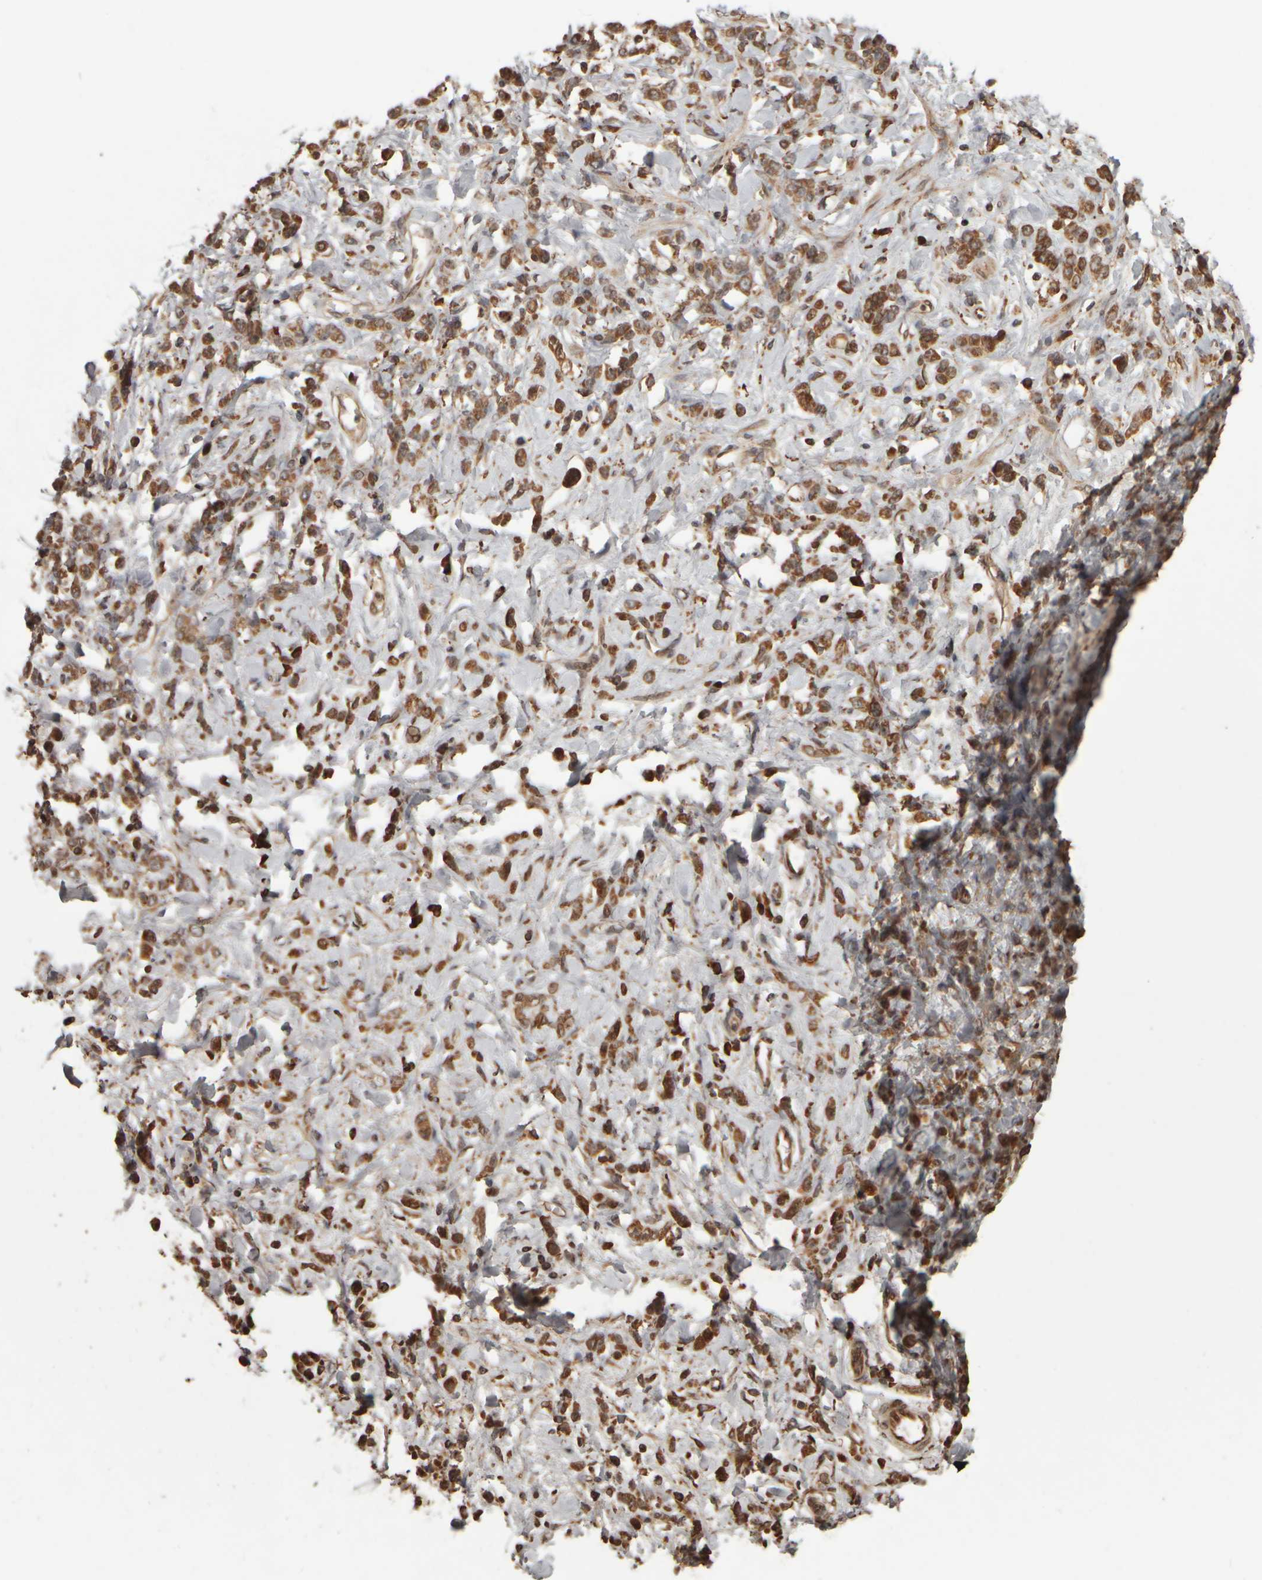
{"staining": {"intensity": "moderate", "quantity": ">75%", "location": "cytoplasmic/membranous"}, "tissue": "stomach cancer", "cell_type": "Tumor cells", "image_type": "cancer", "snomed": [{"axis": "morphology", "description": "Normal tissue, NOS"}, {"axis": "morphology", "description": "Adenocarcinoma, NOS"}, {"axis": "topography", "description": "Stomach"}], "caption": "Tumor cells exhibit moderate cytoplasmic/membranous expression in approximately >75% of cells in adenocarcinoma (stomach). The protein of interest is stained brown, and the nuclei are stained in blue (DAB IHC with brightfield microscopy, high magnification).", "gene": "AGBL3", "patient": {"sex": "male", "age": 82}}